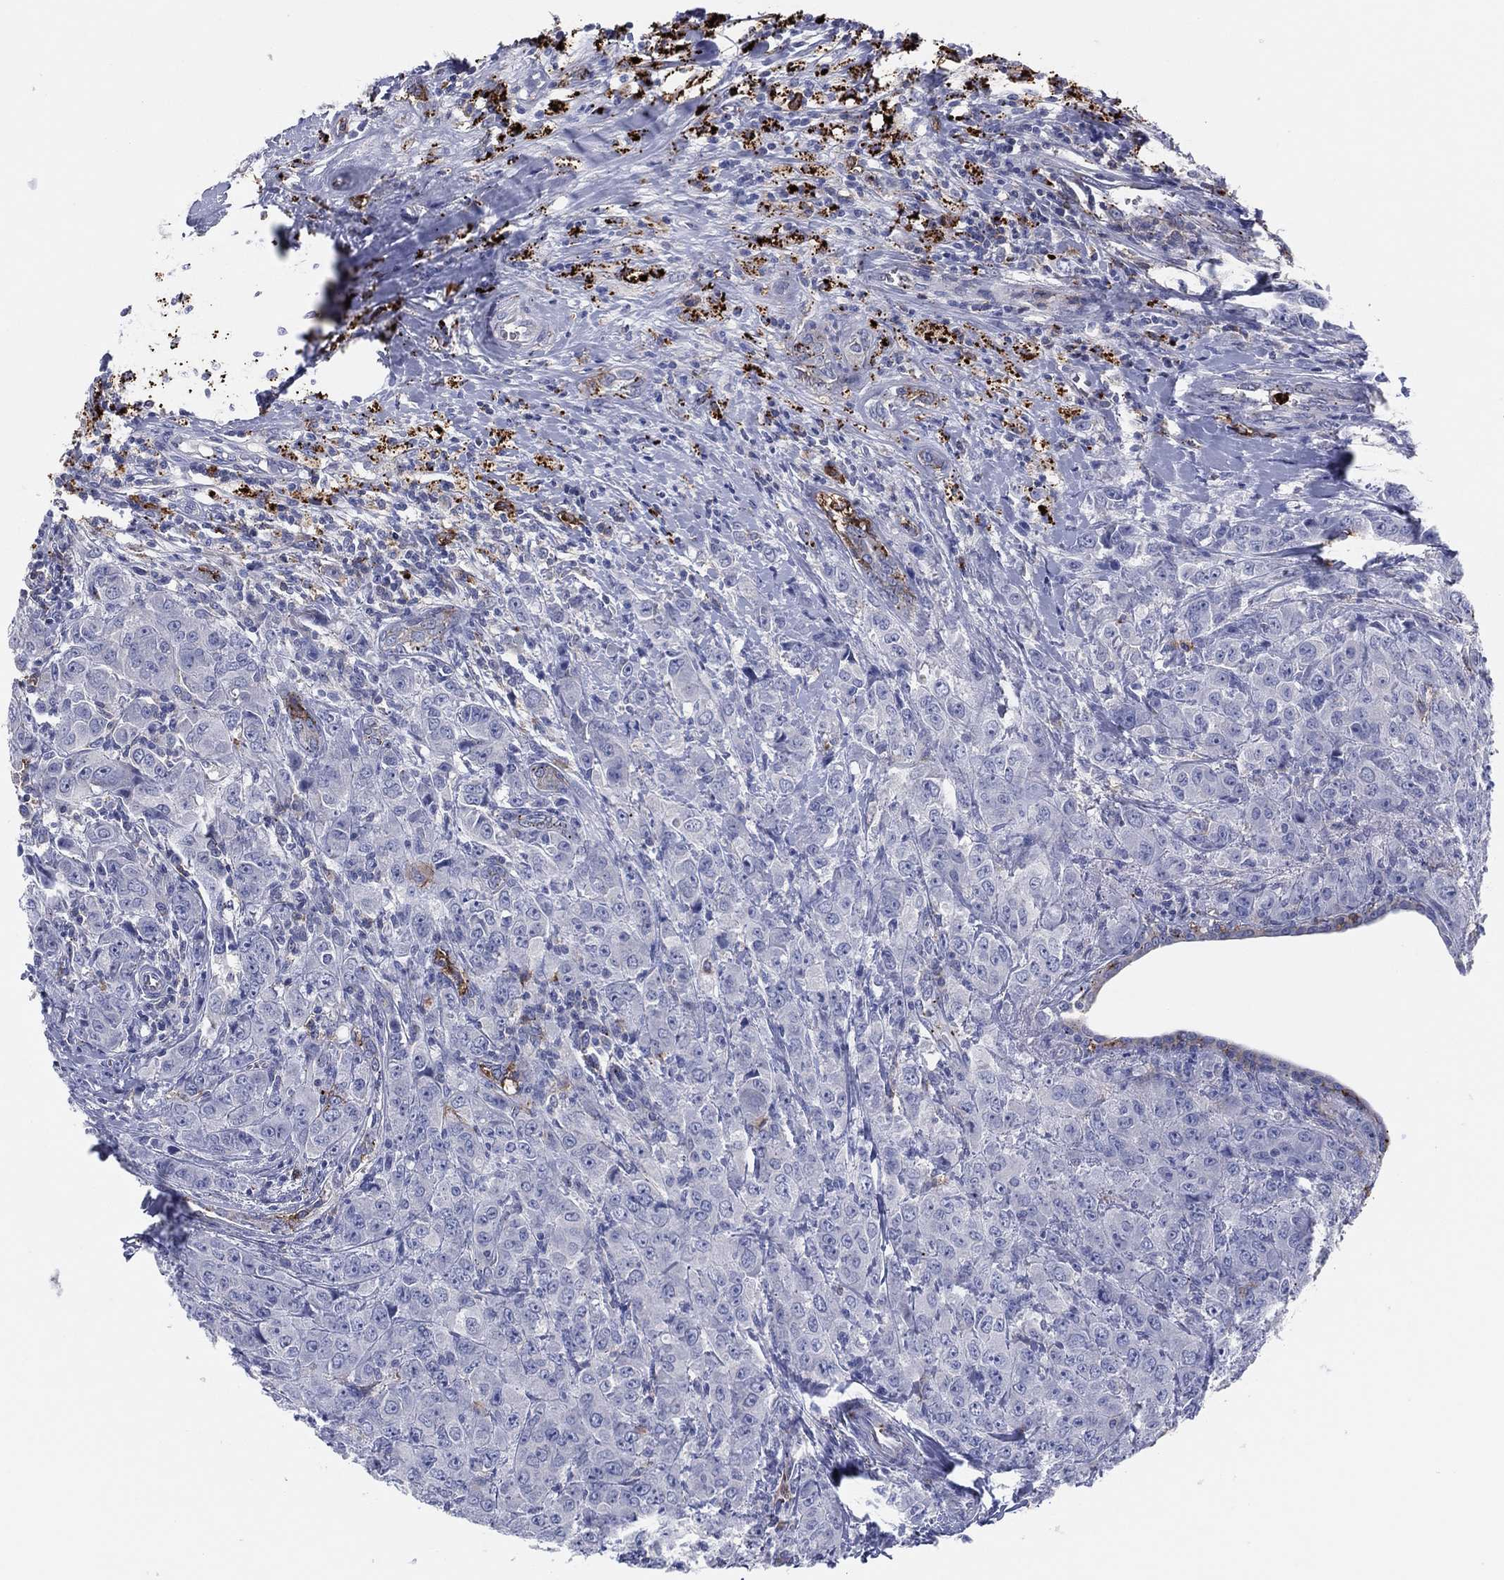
{"staining": {"intensity": "negative", "quantity": "none", "location": "none"}, "tissue": "breast cancer", "cell_type": "Tumor cells", "image_type": "cancer", "snomed": [{"axis": "morphology", "description": "Duct carcinoma"}, {"axis": "topography", "description": "Breast"}], "caption": "High power microscopy micrograph of an immunohistochemistry image of breast infiltrating ductal carcinoma, revealing no significant positivity in tumor cells.", "gene": "PLAC8", "patient": {"sex": "female", "age": 43}}